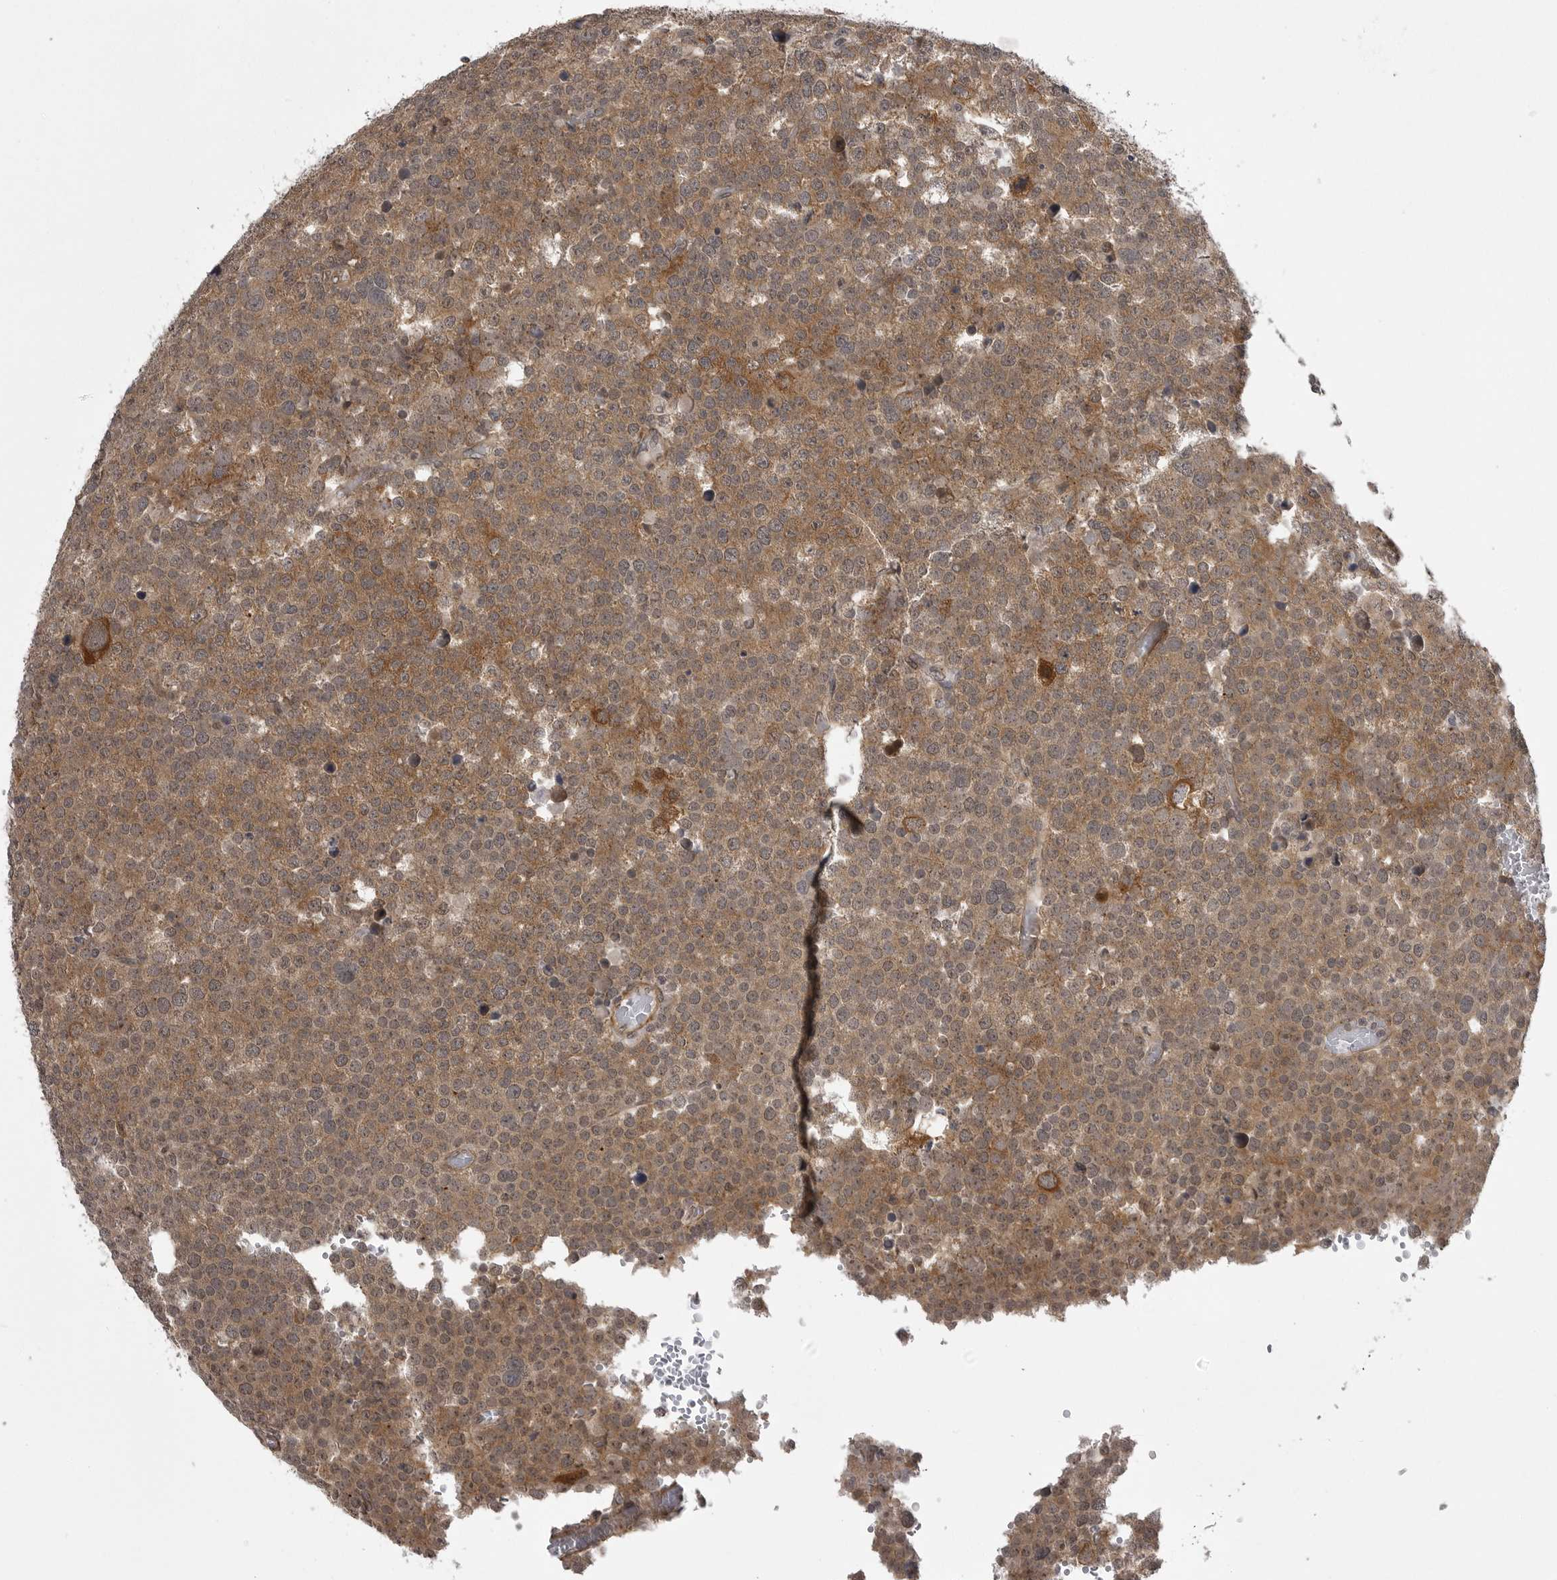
{"staining": {"intensity": "moderate", "quantity": ">75%", "location": "cytoplasmic/membranous"}, "tissue": "testis cancer", "cell_type": "Tumor cells", "image_type": "cancer", "snomed": [{"axis": "morphology", "description": "Seminoma, NOS"}, {"axis": "topography", "description": "Testis"}], "caption": "This is an image of immunohistochemistry staining of testis cancer, which shows moderate expression in the cytoplasmic/membranous of tumor cells.", "gene": "SNX16", "patient": {"sex": "male", "age": 71}}